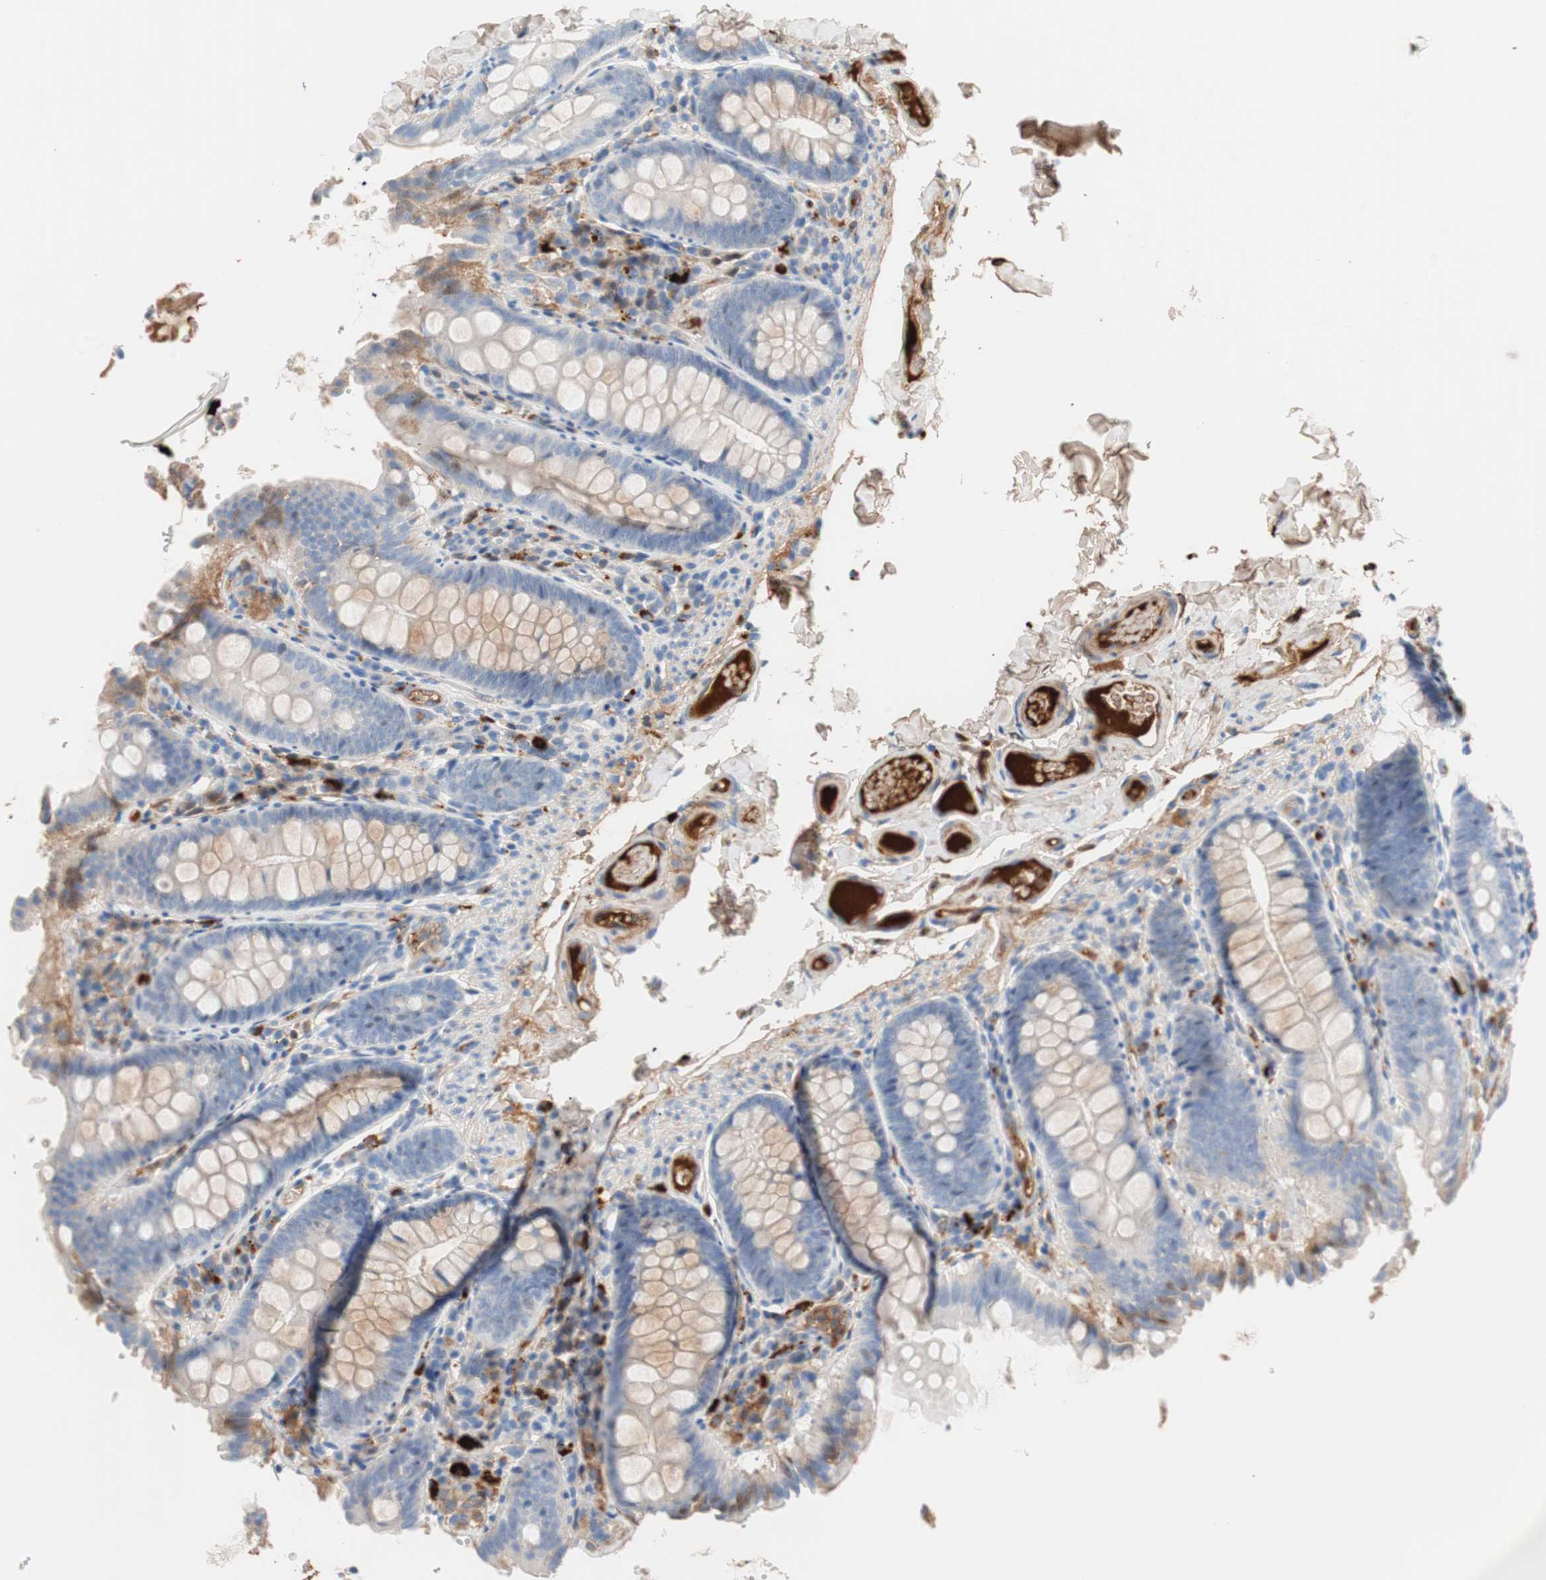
{"staining": {"intensity": "moderate", "quantity": ">75%", "location": "cytoplasmic/membranous"}, "tissue": "colon", "cell_type": "Endothelial cells", "image_type": "normal", "snomed": [{"axis": "morphology", "description": "Normal tissue, NOS"}, {"axis": "topography", "description": "Colon"}], "caption": "A brown stain shows moderate cytoplasmic/membranous positivity of a protein in endothelial cells of unremarkable human colon.", "gene": "RBP4", "patient": {"sex": "female", "age": 61}}